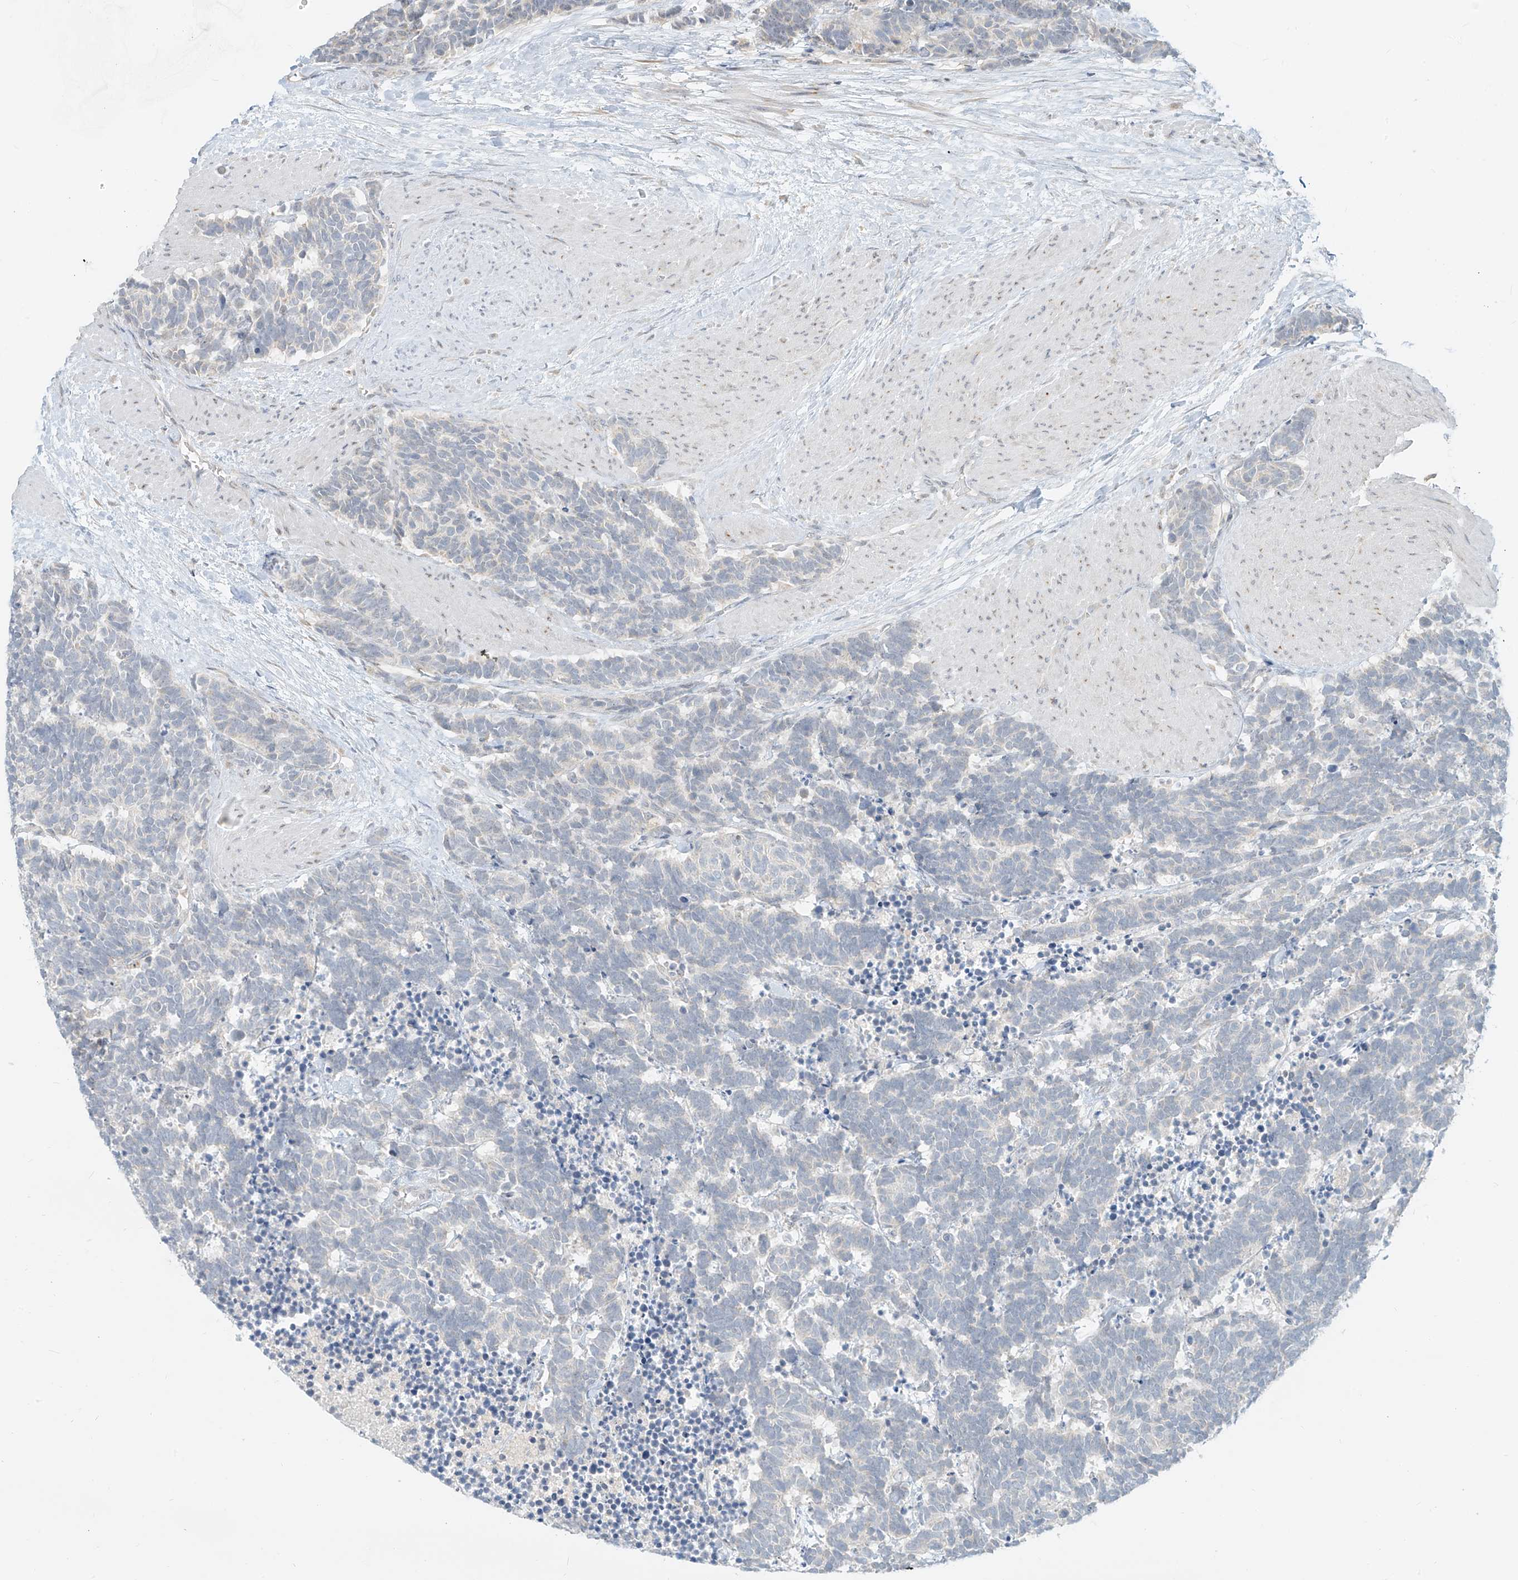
{"staining": {"intensity": "negative", "quantity": "none", "location": "none"}, "tissue": "carcinoid", "cell_type": "Tumor cells", "image_type": "cancer", "snomed": [{"axis": "morphology", "description": "Carcinoma, NOS"}, {"axis": "morphology", "description": "Carcinoid, malignant, NOS"}, {"axis": "topography", "description": "Urinary bladder"}], "caption": "A high-resolution micrograph shows immunohistochemistry staining of carcinoid, which demonstrates no significant staining in tumor cells. The staining is performed using DAB brown chromogen with nuclei counter-stained in using hematoxylin.", "gene": "C2orf42", "patient": {"sex": "male", "age": 57}}